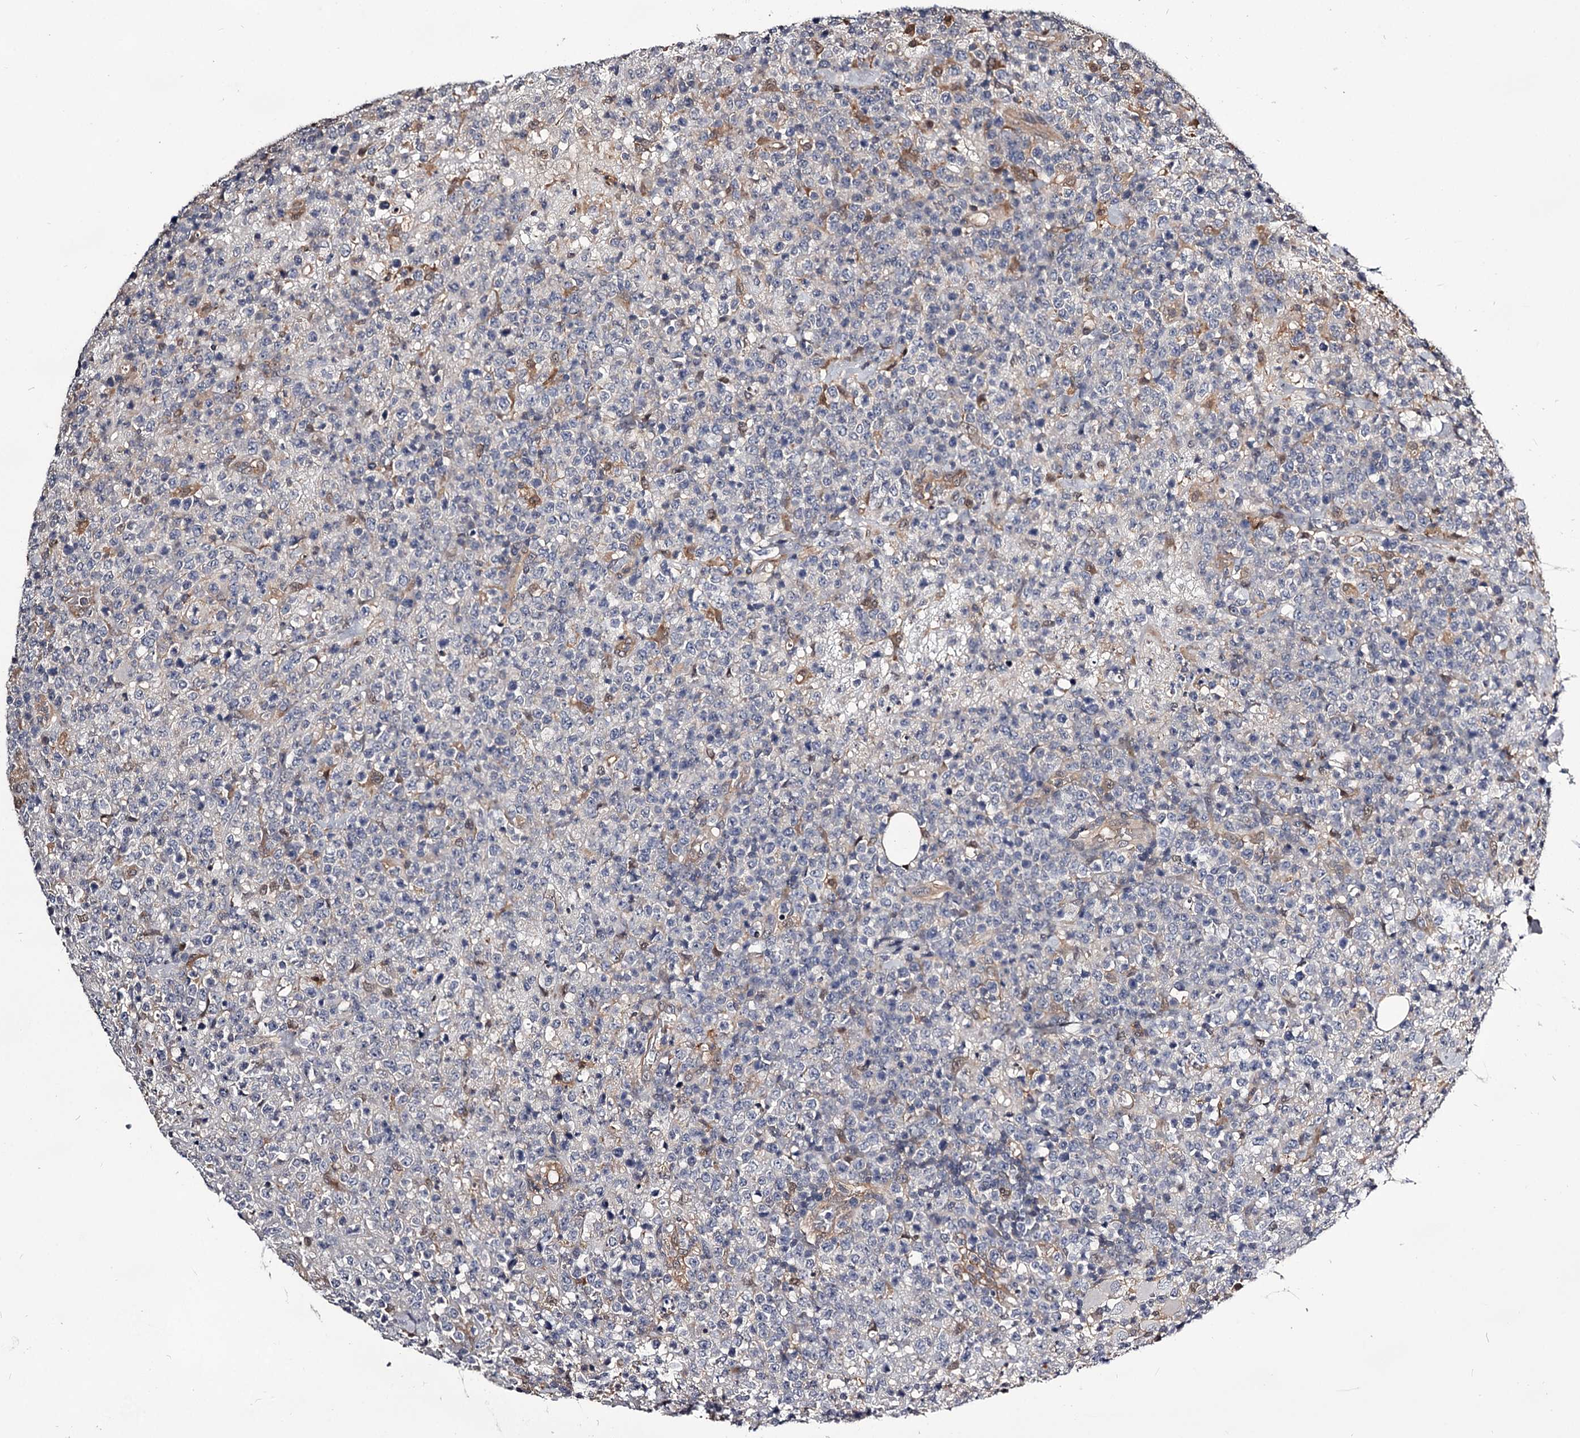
{"staining": {"intensity": "negative", "quantity": "none", "location": "none"}, "tissue": "lymphoma", "cell_type": "Tumor cells", "image_type": "cancer", "snomed": [{"axis": "morphology", "description": "Malignant lymphoma, non-Hodgkin's type, High grade"}, {"axis": "topography", "description": "Colon"}], "caption": "DAB (3,3'-diaminobenzidine) immunohistochemical staining of human malignant lymphoma, non-Hodgkin's type (high-grade) demonstrates no significant staining in tumor cells.", "gene": "GSTO1", "patient": {"sex": "female", "age": 53}}